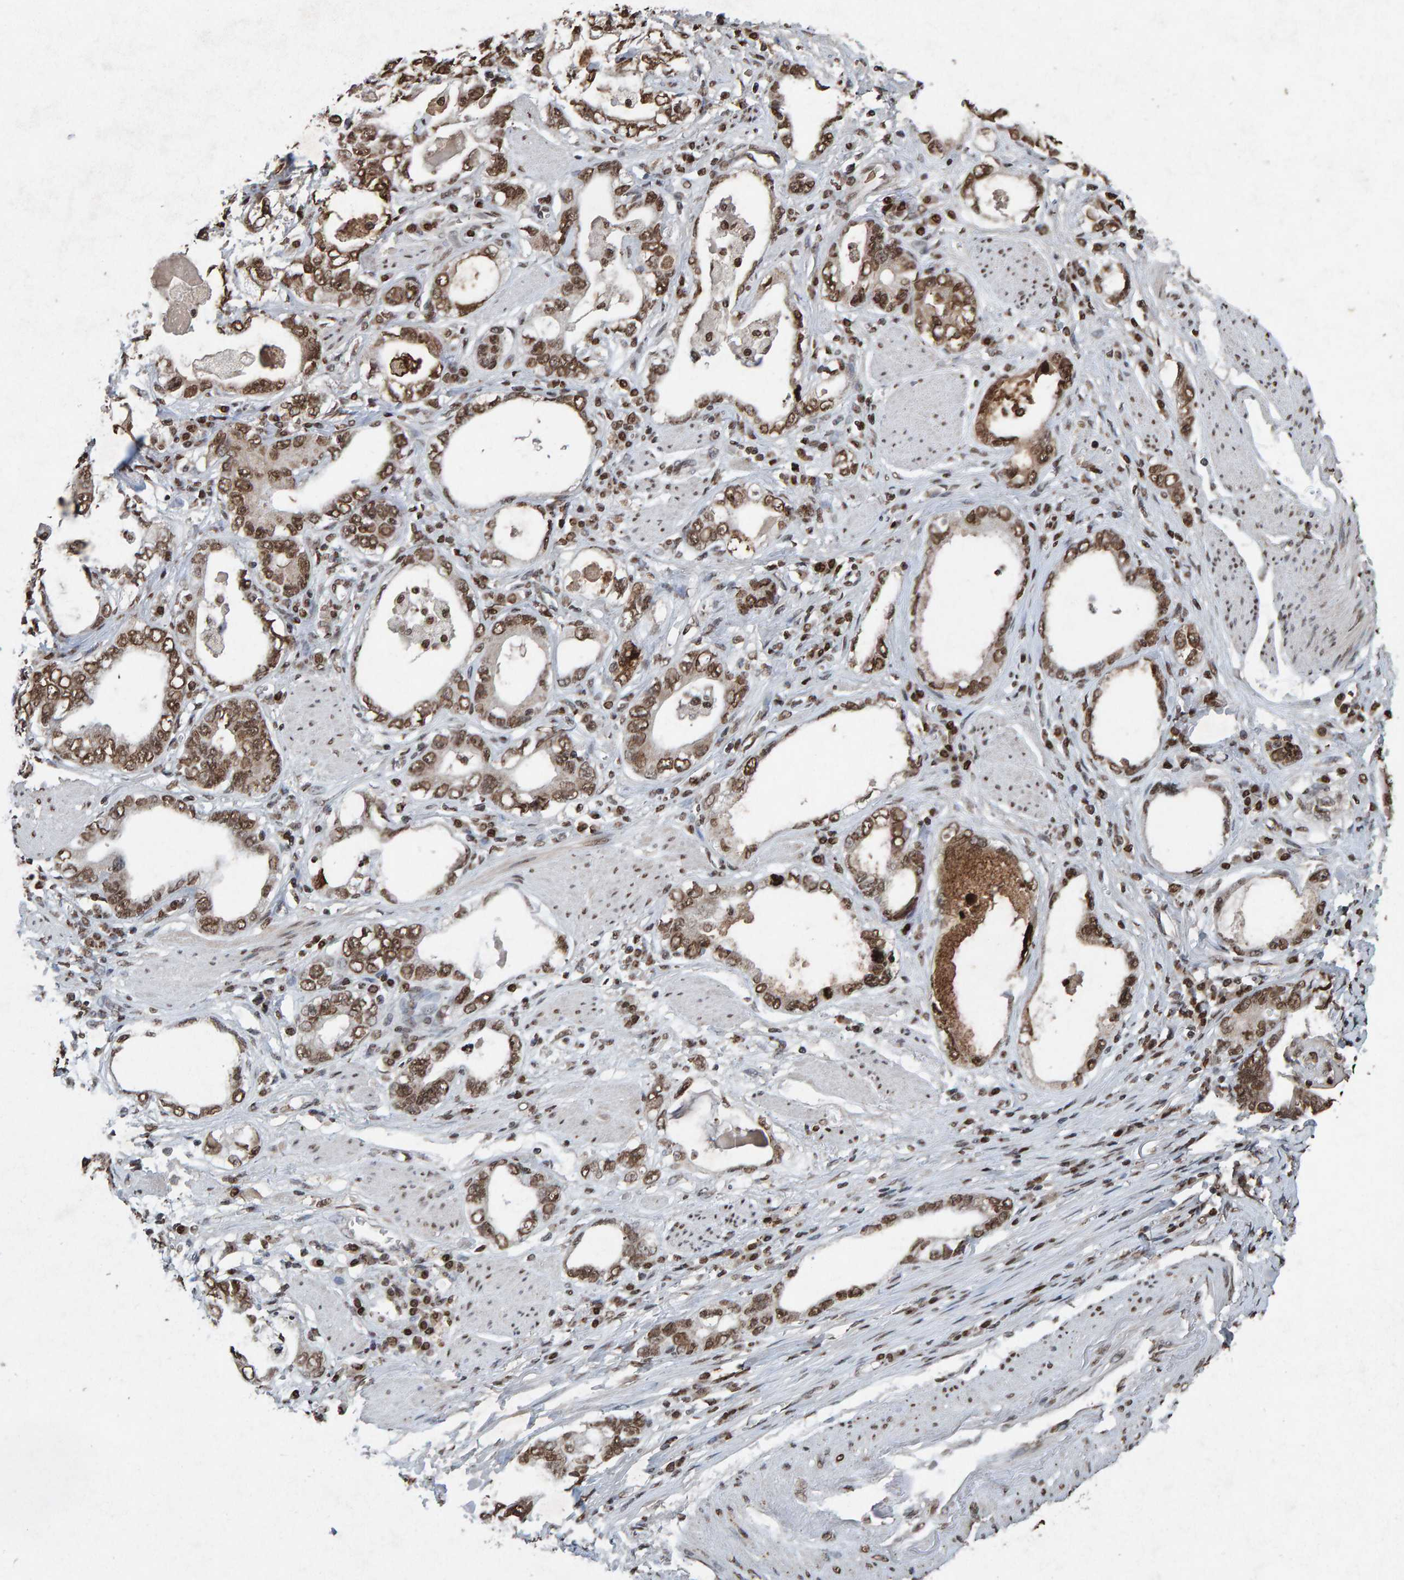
{"staining": {"intensity": "strong", "quantity": ">75%", "location": "nuclear"}, "tissue": "stomach cancer", "cell_type": "Tumor cells", "image_type": "cancer", "snomed": [{"axis": "morphology", "description": "Adenocarcinoma, NOS"}, {"axis": "topography", "description": "Stomach, lower"}], "caption": "Human adenocarcinoma (stomach) stained with a protein marker shows strong staining in tumor cells.", "gene": "H2AZ1", "patient": {"sex": "female", "age": 93}}